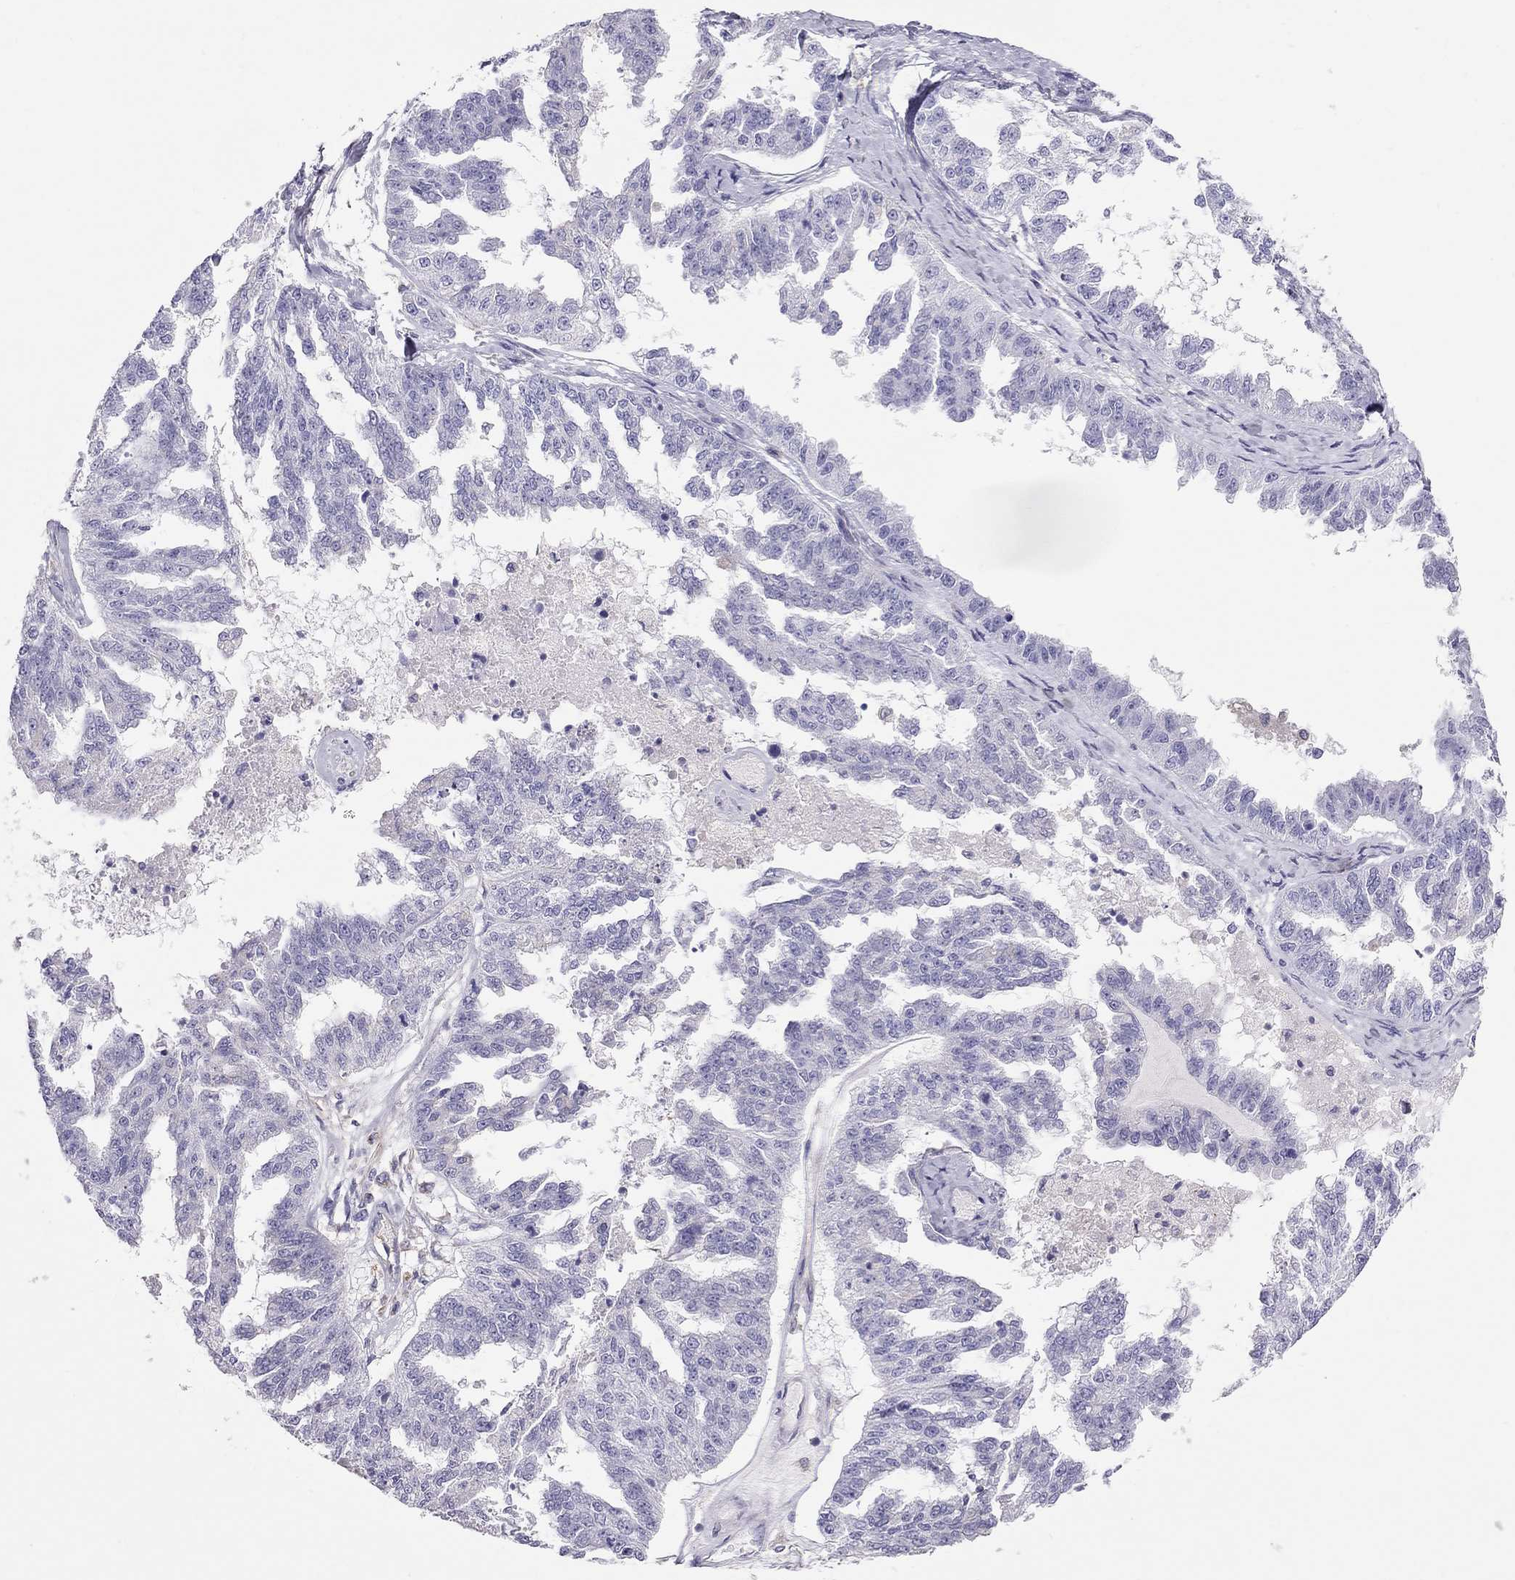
{"staining": {"intensity": "negative", "quantity": "none", "location": "none"}, "tissue": "ovarian cancer", "cell_type": "Tumor cells", "image_type": "cancer", "snomed": [{"axis": "morphology", "description": "Cystadenocarcinoma, serous, NOS"}, {"axis": "topography", "description": "Ovary"}], "caption": "Serous cystadenocarcinoma (ovarian) stained for a protein using immunohistochemistry (IHC) reveals no positivity tumor cells.", "gene": "ALOX15B", "patient": {"sex": "female", "age": 58}}